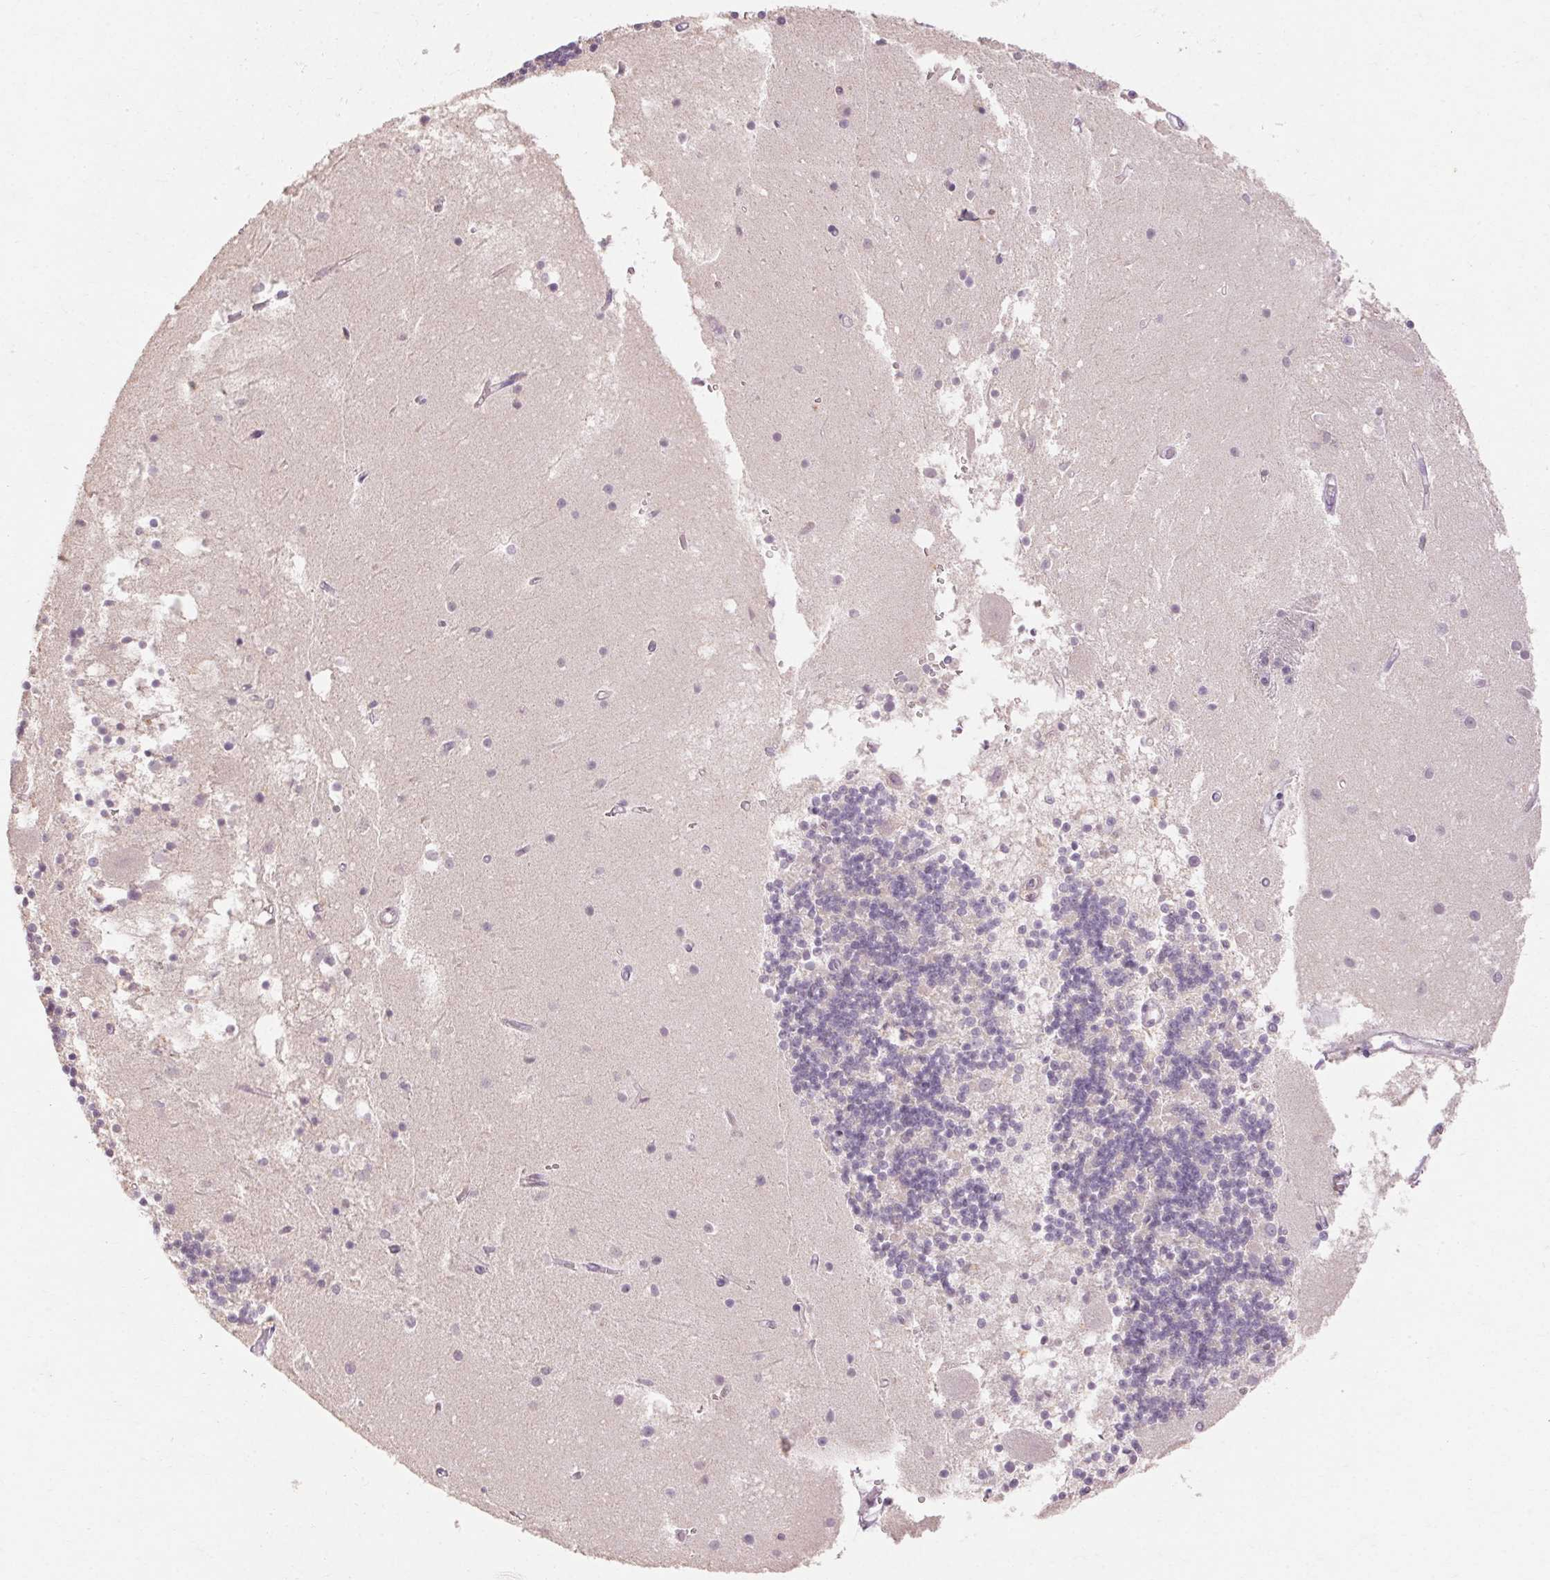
{"staining": {"intensity": "negative", "quantity": "none", "location": "none"}, "tissue": "cerebellum", "cell_type": "Cells in granular layer", "image_type": "normal", "snomed": [{"axis": "morphology", "description": "Normal tissue, NOS"}, {"axis": "topography", "description": "Cerebellum"}], "caption": "High power microscopy micrograph of an IHC histopathology image of benign cerebellum, revealing no significant expression in cells in granular layer.", "gene": "SKP2", "patient": {"sex": "male", "age": 54}}